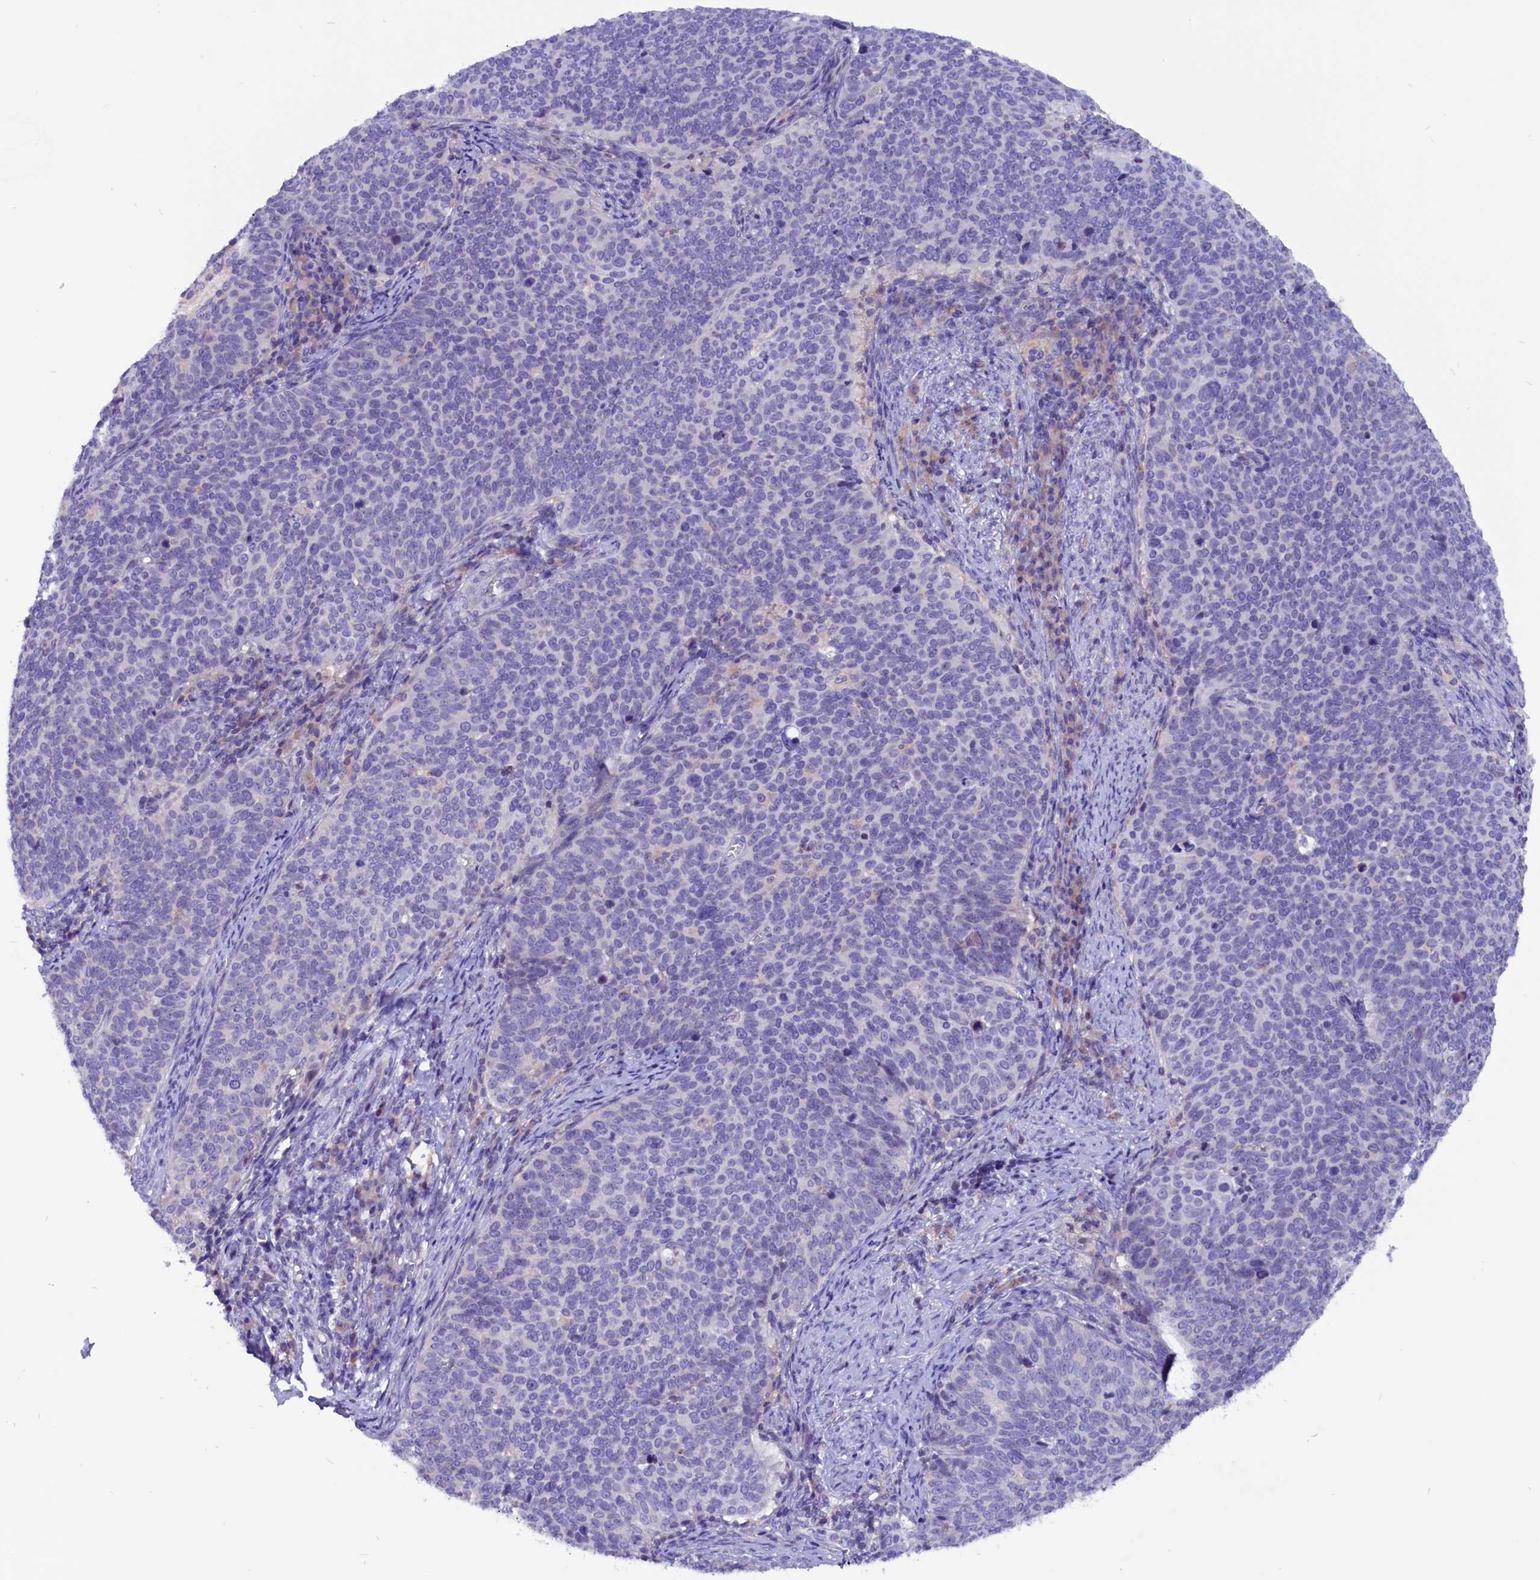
{"staining": {"intensity": "negative", "quantity": "none", "location": "none"}, "tissue": "cervical cancer", "cell_type": "Tumor cells", "image_type": "cancer", "snomed": [{"axis": "morphology", "description": "Normal tissue, NOS"}, {"axis": "morphology", "description": "Squamous cell carcinoma, NOS"}, {"axis": "topography", "description": "Cervix"}], "caption": "Immunohistochemical staining of cervical squamous cell carcinoma shows no significant expression in tumor cells.", "gene": "CCBE1", "patient": {"sex": "female", "age": 39}}